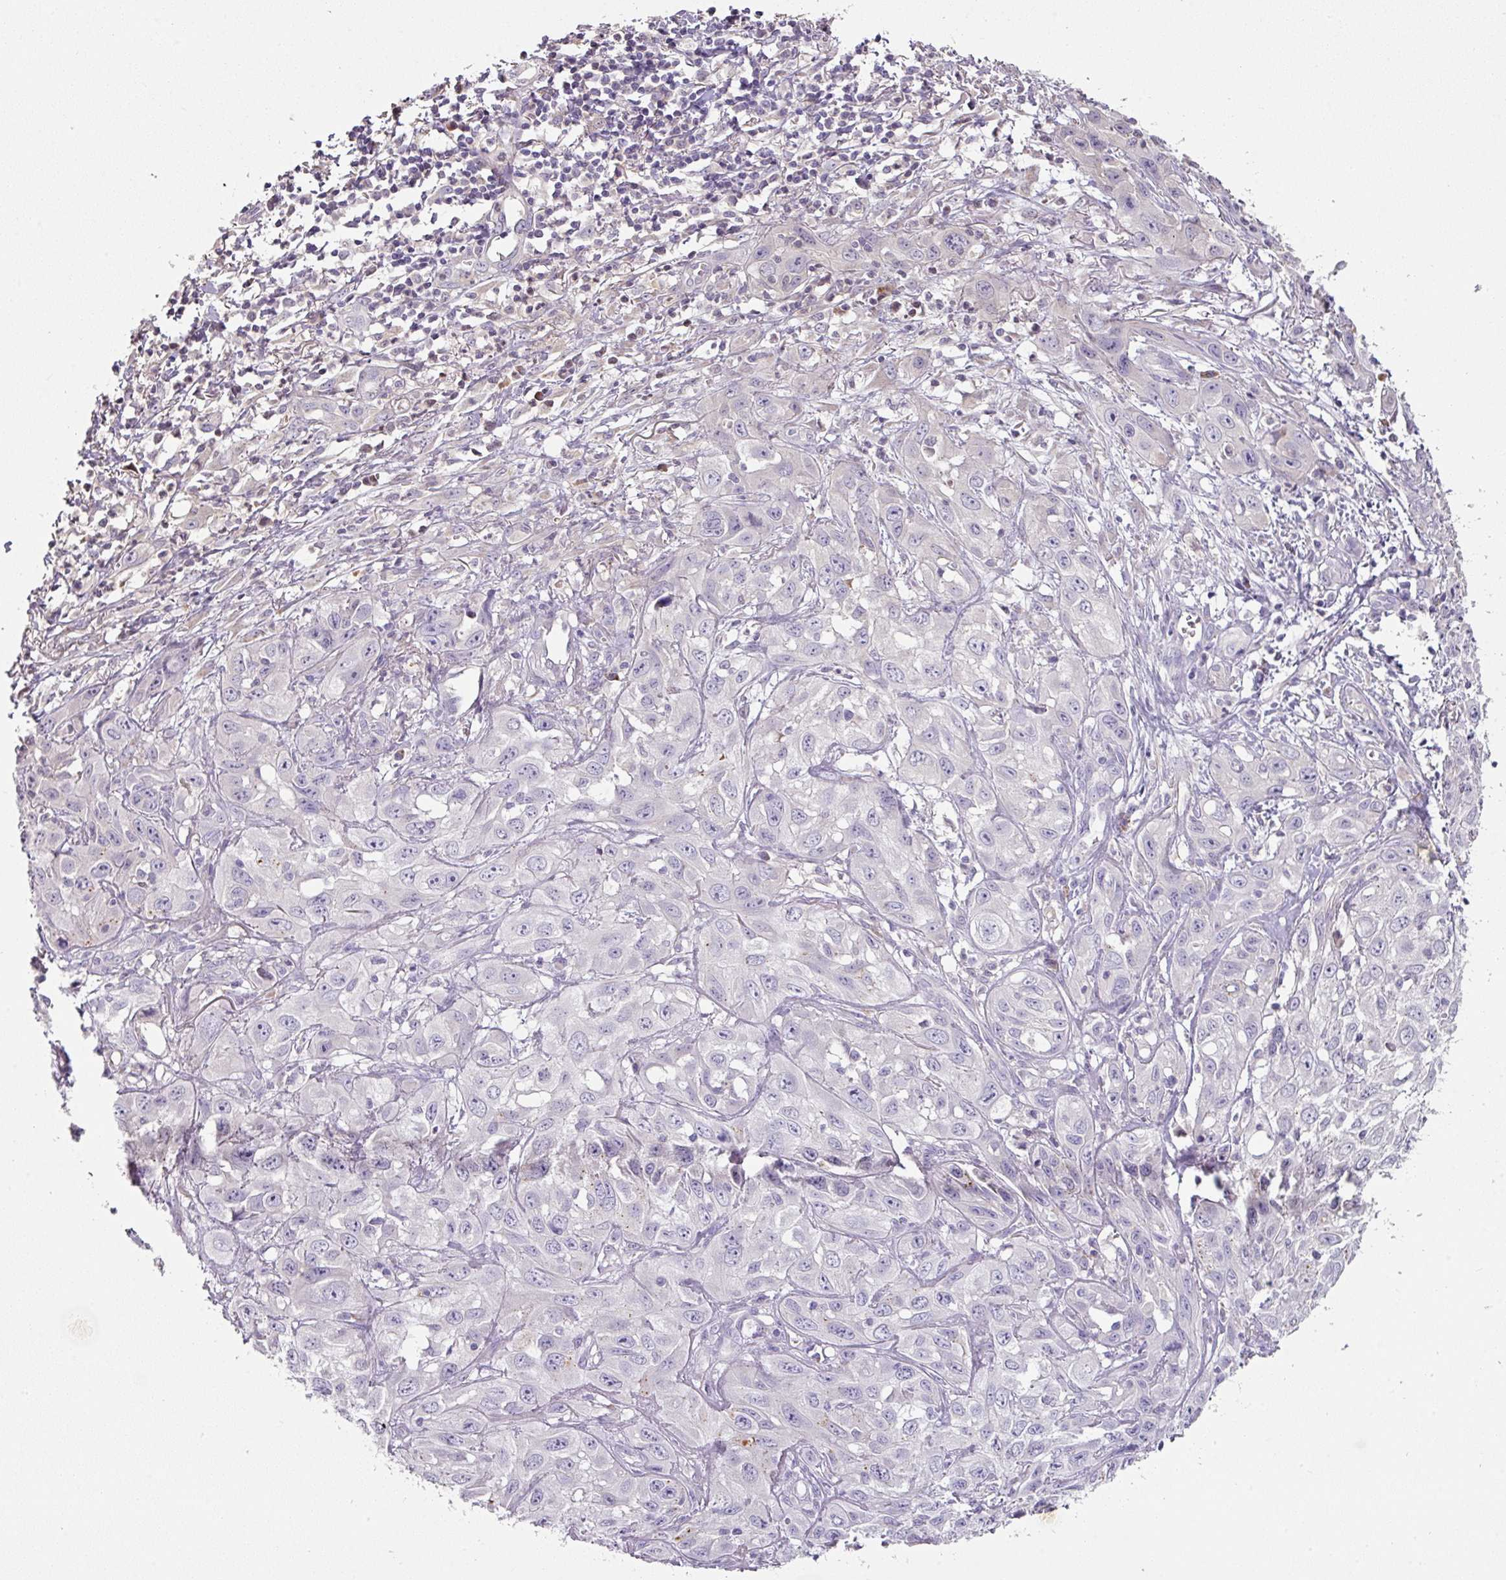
{"staining": {"intensity": "negative", "quantity": "none", "location": "none"}, "tissue": "skin cancer", "cell_type": "Tumor cells", "image_type": "cancer", "snomed": [{"axis": "morphology", "description": "Squamous cell carcinoma, NOS"}, {"axis": "topography", "description": "Skin"}, {"axis": "topography", "description": "Vulva"}], "caption": "Immunohistochemistry photomicrograph of neoplastic tissue: squamous cell carcinoma (skin) stained with DAB (3,3'-diaminobenzidine) demonstrates no significant protein positivity in tumor cells.", "gene": "CCZ1", "patient": {"sex": "female", "age": 71}}